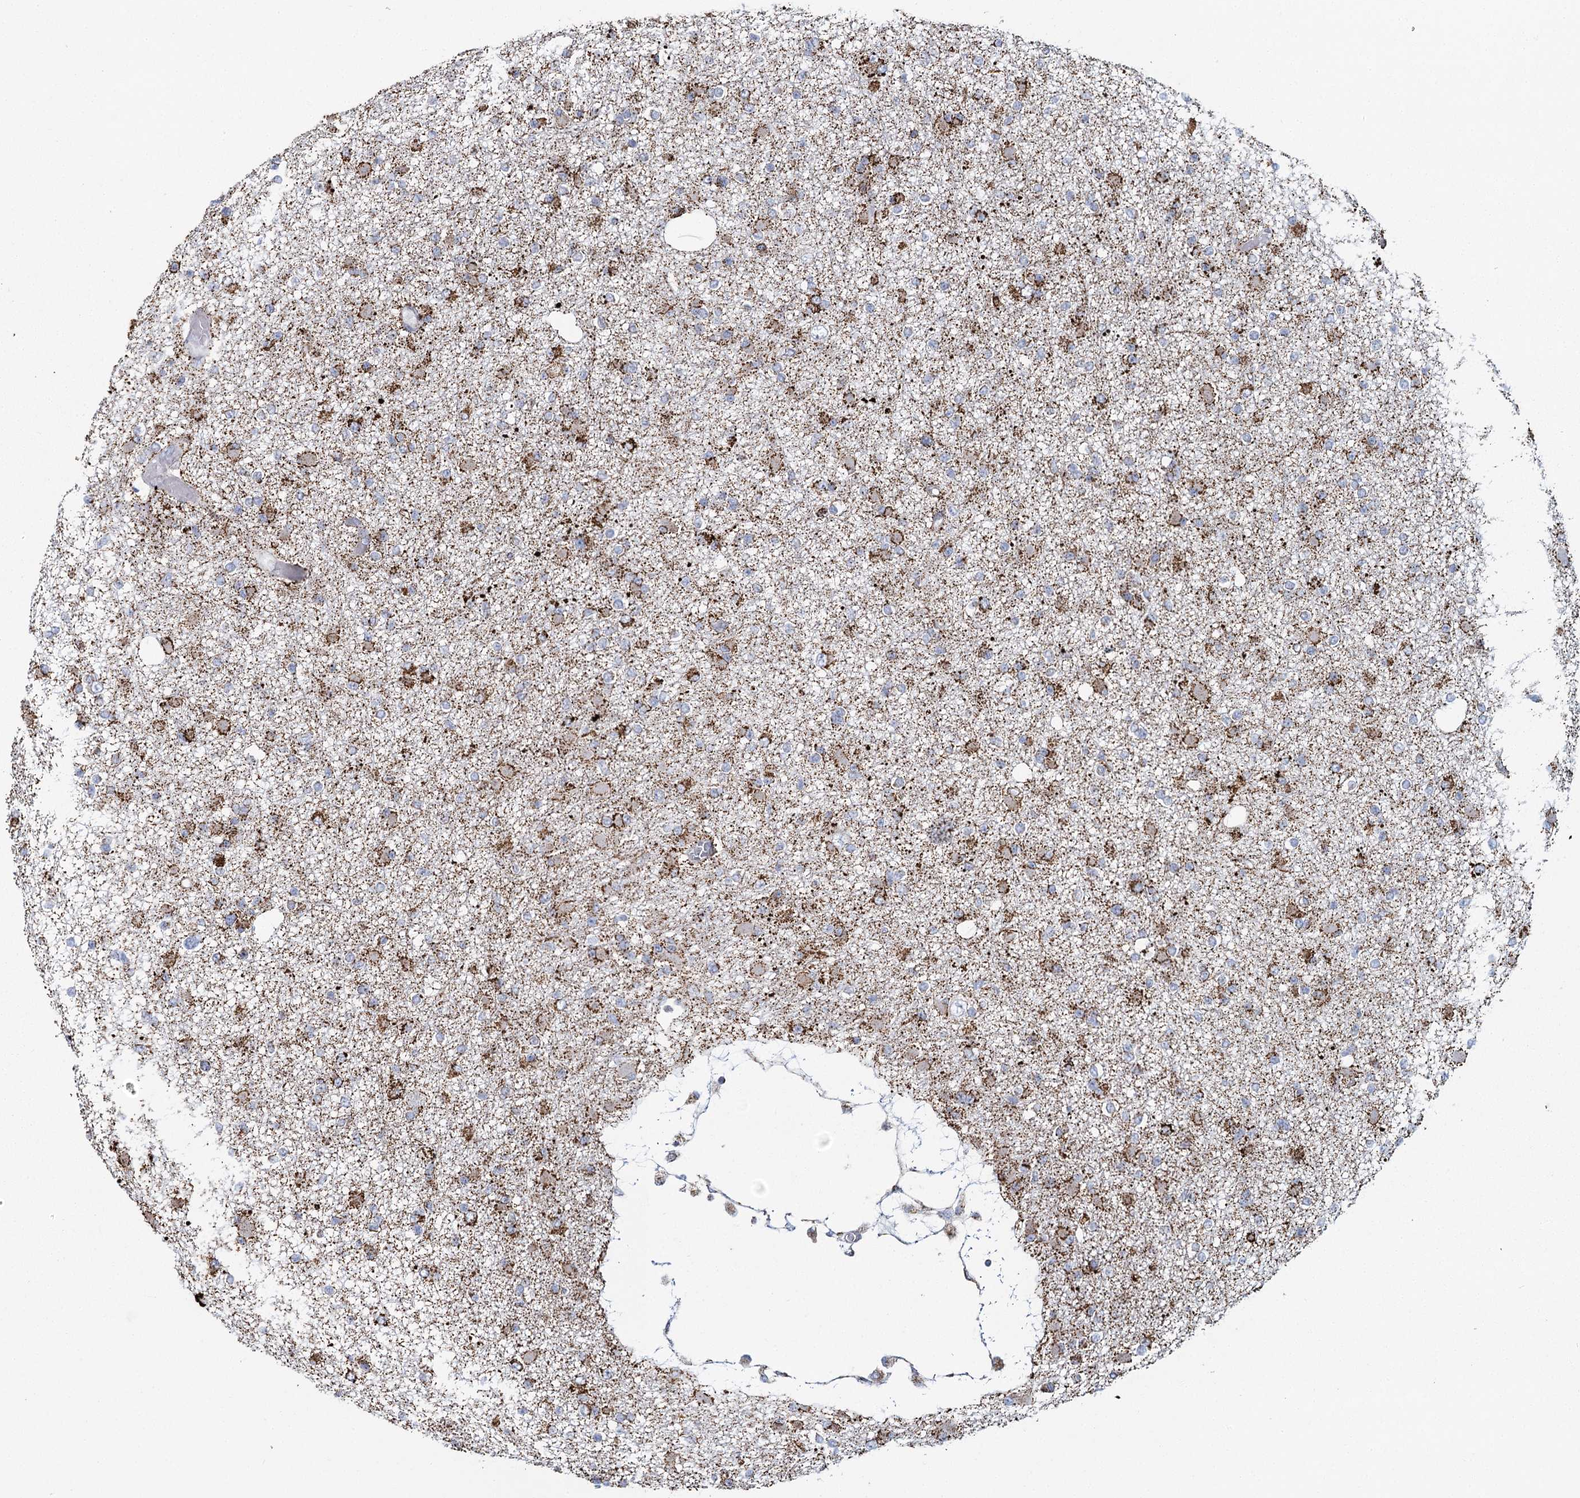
{"staining": {"intensity": "moderate", "quantity": "25%-75%", "location": "cytoplasmic/membranous"}, "tissue": "glioma", "cell_type": "Tumor cells", "image_type": "cancer", "snomed": [{"axis": "morphology", "description": "Glioma, malignant, Low grade"}, {"axis": "topography", "description": "Brain"}], "caption": "Low-grade glioma (malignant) stained for a protein shows moderate cytoplasmic/membranous positivity in tumor cells.", "gene": "MRPL44", "patient": {"sex": "female", "age": 22}}